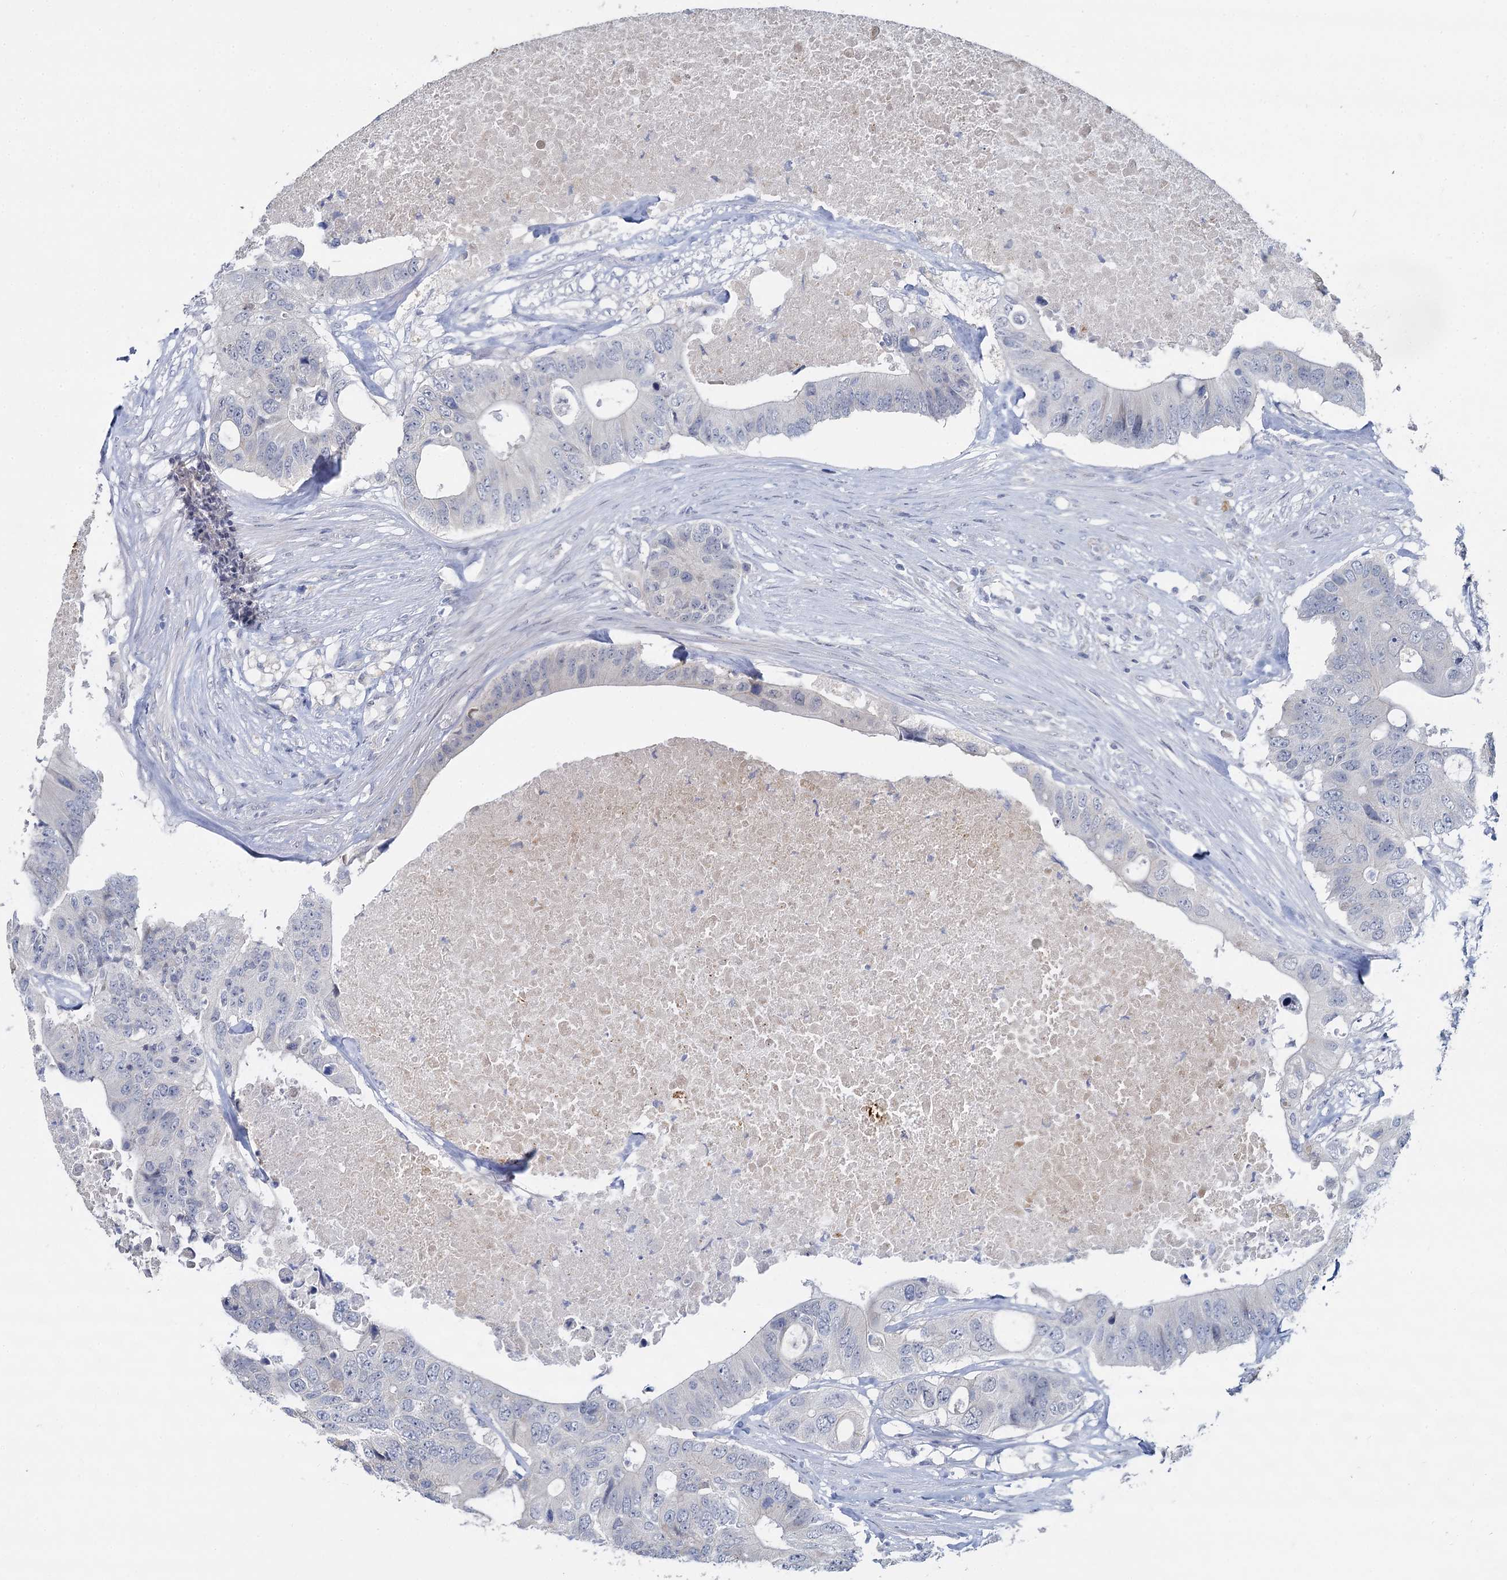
{"staining": {"intensity": "negative", "quantity": "none", "location": "none"}, "tissue": "colorectal cancer", "cell_type": "Tumor cells", "image_type": "cancer", "snomed": [{"axis": "morphology", "description": "Adenocarcinoma, NOS"}, {"axis": "topography", "description": "Colon"}], "caption": "Tumor cells show no significant expression in colorectal cancer.", "gene": "ACRBP", "patient": {"sex": "male", "age": 71}}